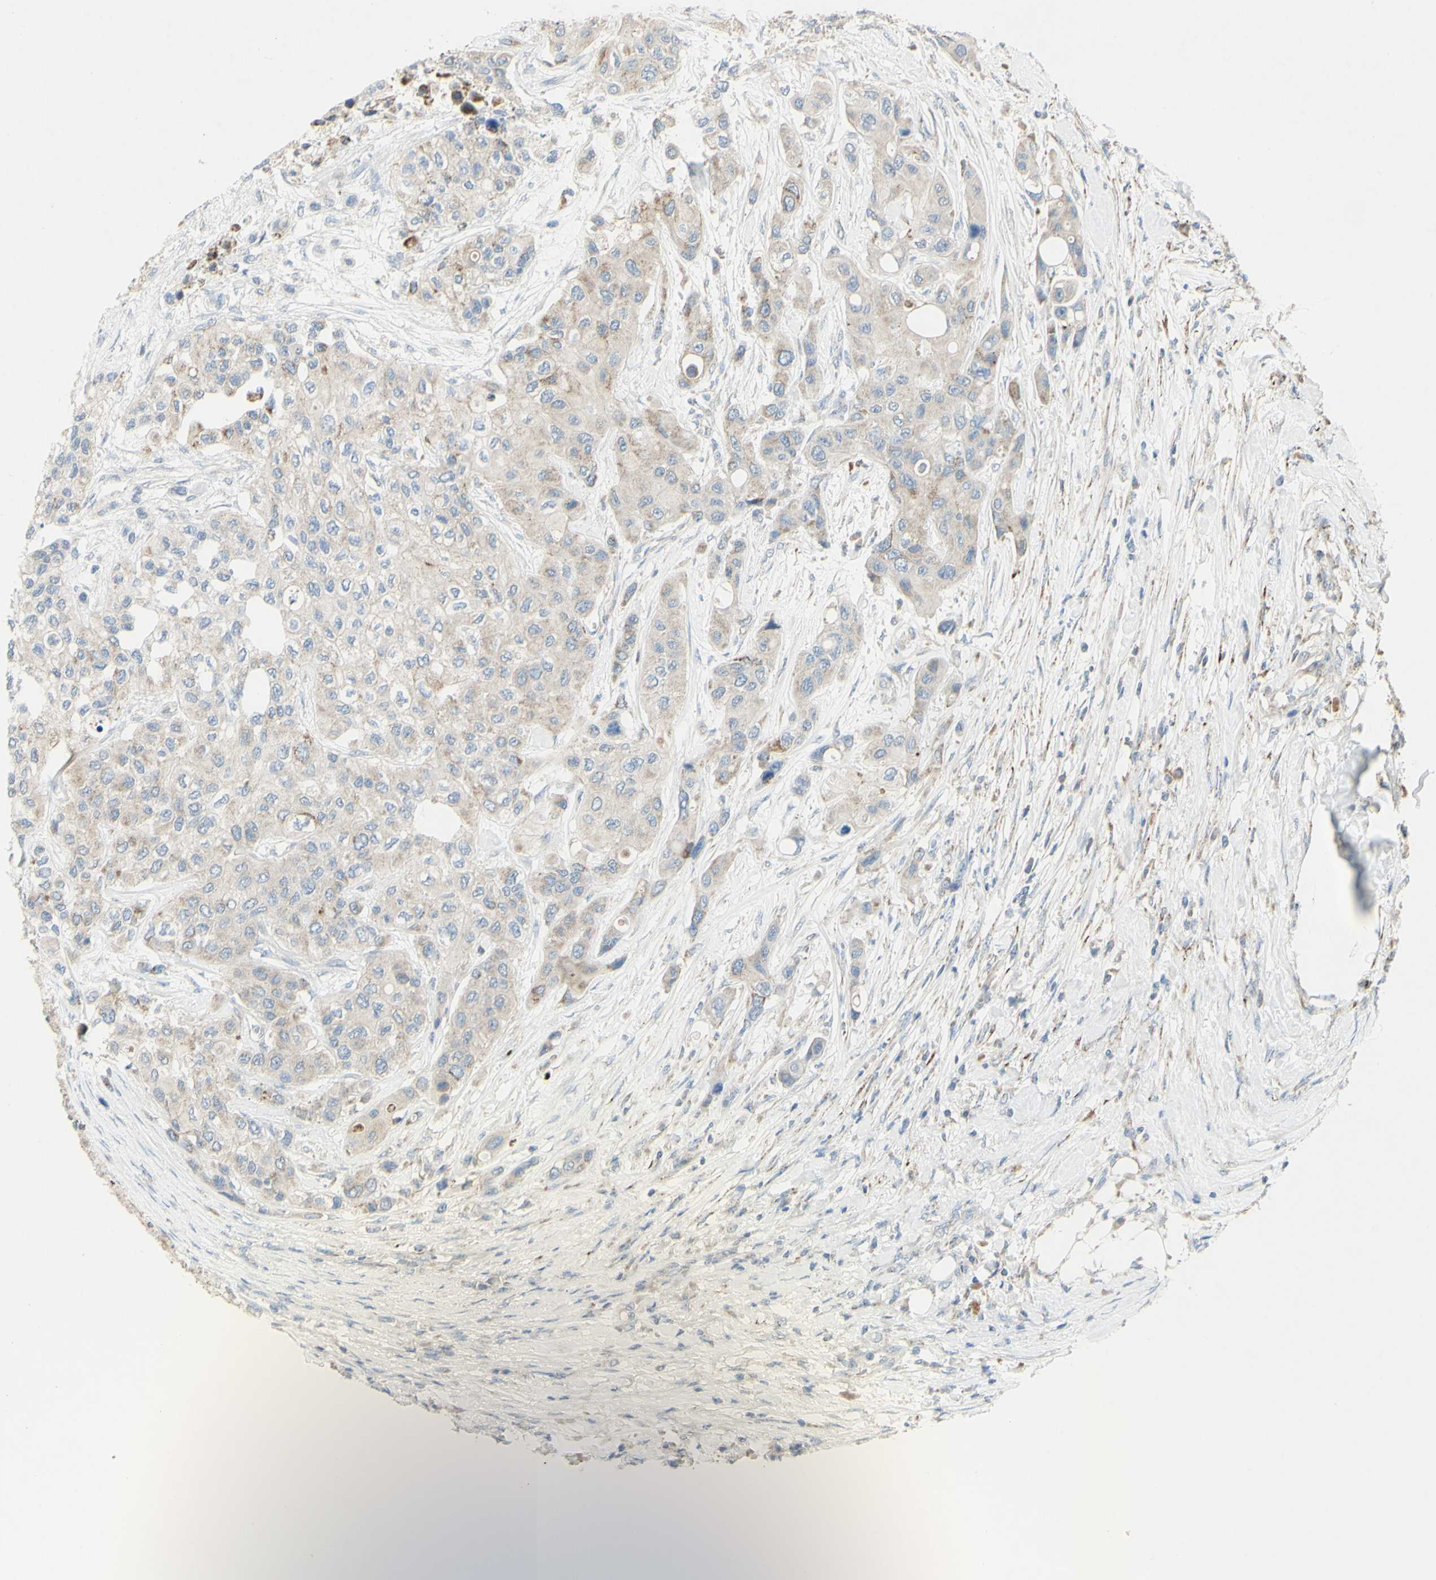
{"staining": {"intensity": "weak", "quantity": "<25%", "location": "cytoplasmic/membranous"}, "tissue": "urothelial cancer", "cell_type": "Tumor cells", "image_type": "cancer", "snomed": [{"axis": "morphology", "description": "Urothelial carcinoma, High grade"}, {"axis": "topography", "description": "Urinary bladder"}], "caption": "High magnification brightfield microscopy of high-grade urothelial carcinoma stained with DAB (brown) and counterstained with hematoxylin (blue): tumor cells show no significant expression.", "gene": "CNTNAP1", "patient": {"sex": "female", "age": 56}}